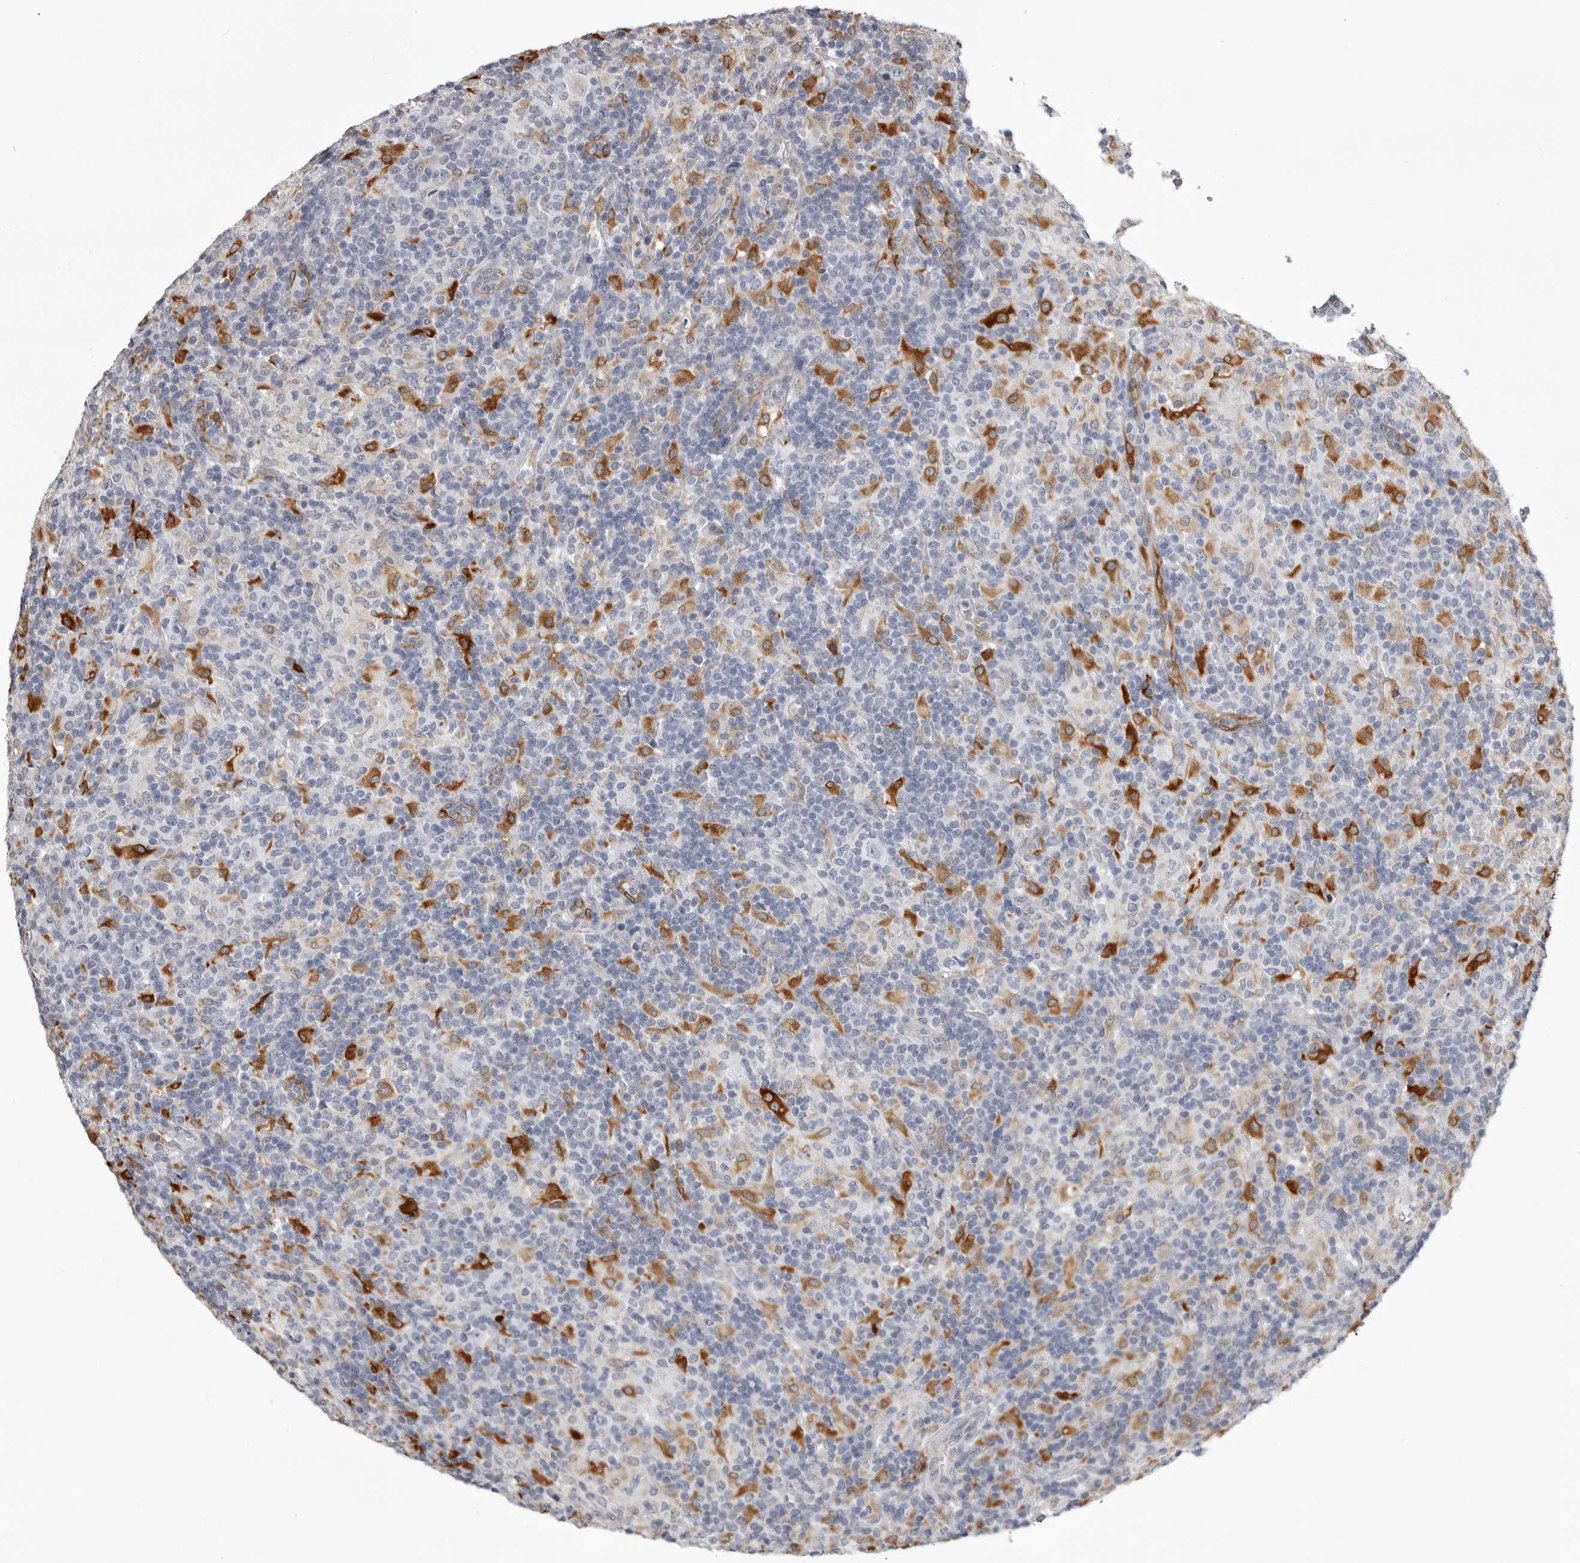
{"staining": {"intensity": "negative", "quantity": "none", "location": "none"}, "tissue": "lymphoma", "cell_type": "Tumor cells", "image_type": "cancer", "snomed": [{"axis": "morphology", "description": "Hodgkin's disease, NOS"}, {"axis": "topography", "description": "Lymph node"}], "caption": "The immunohistochemistry histopathology image has no significant staining in tumor cells of Hodgkin's disease tissue.", "gene": "NCEH1", "patient": {"sex": "male", "age": 70}}